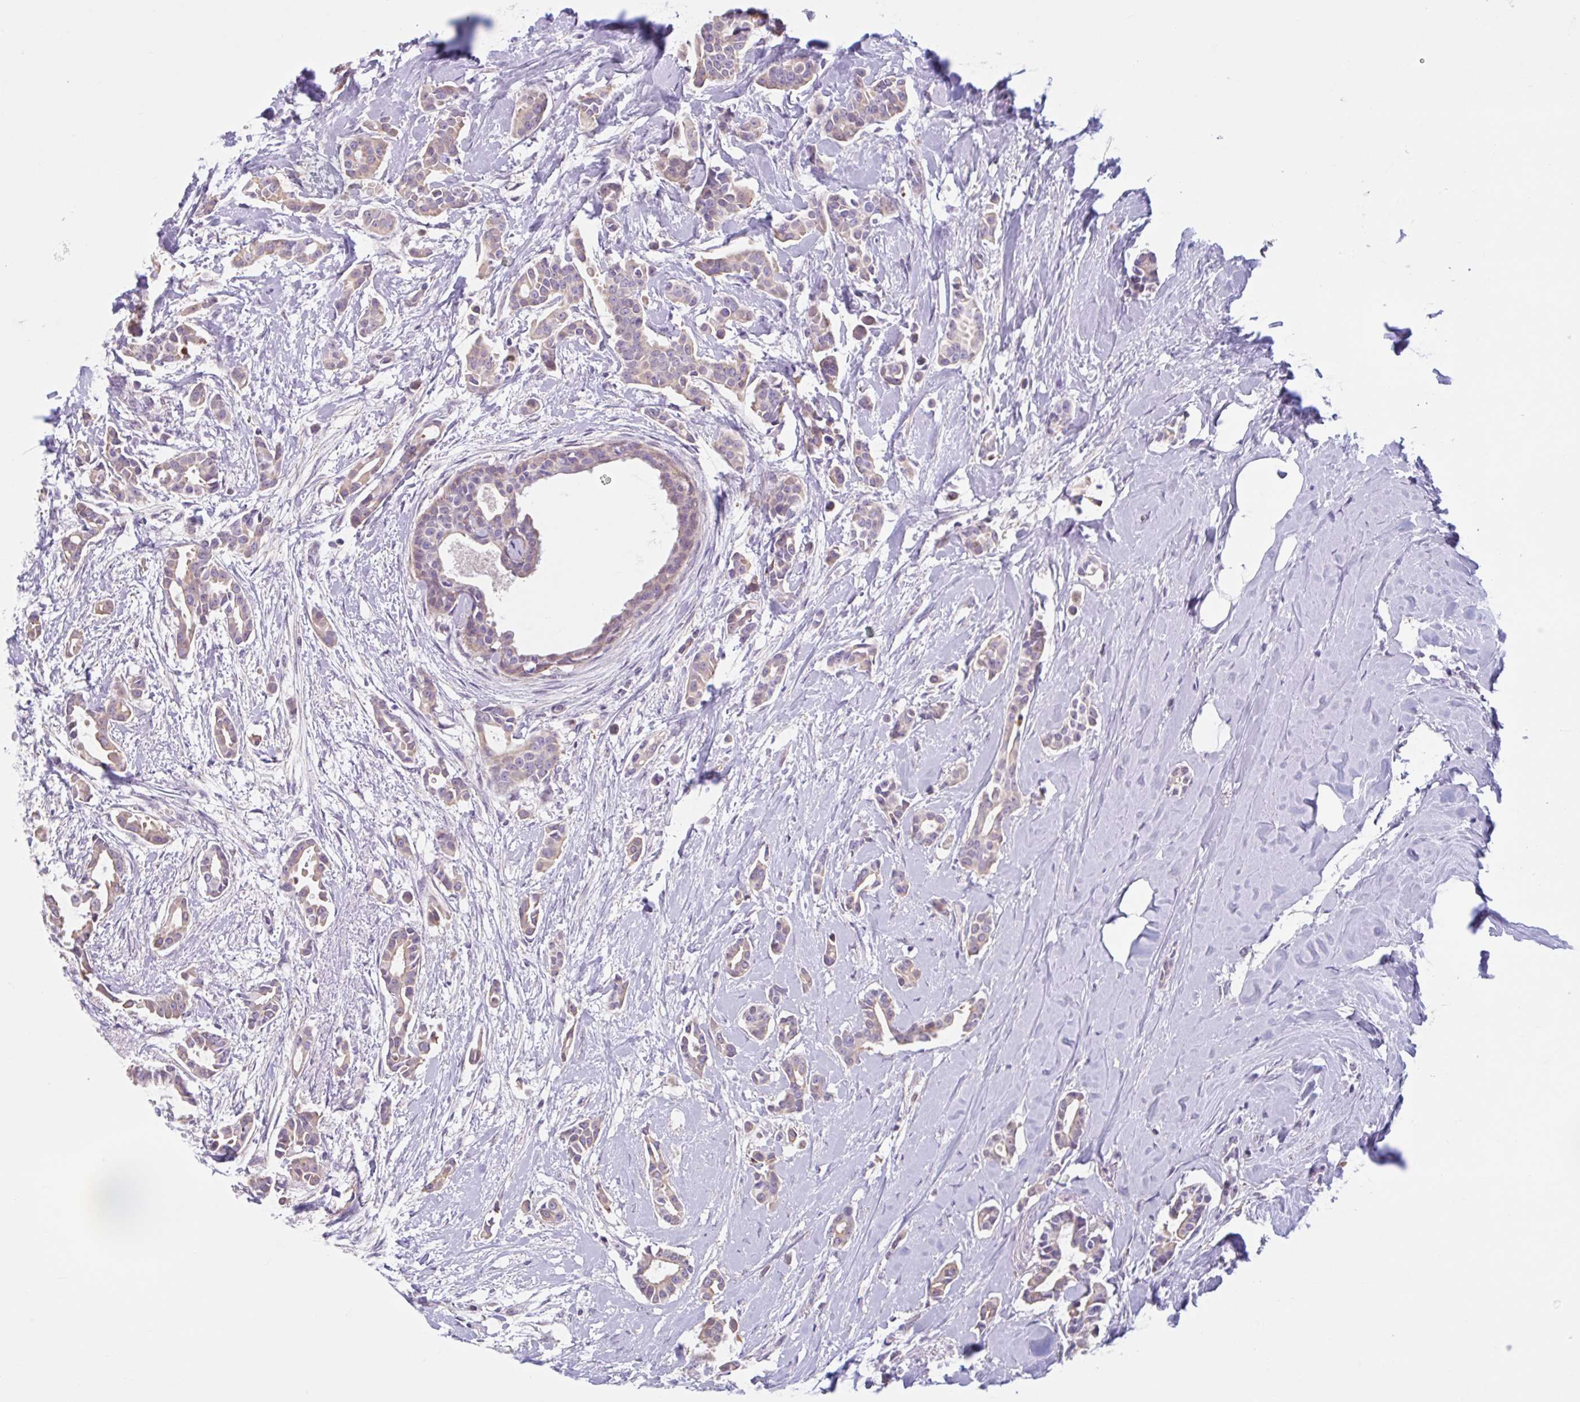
{"staining": {"intensity": "weak", "quantity": "25%-75%", "location": "cytoplasmic/membranous"}, "tissue": "breast cancer", "cell_type": "Tumor cells", "image_type": "cancer", "snomed": [{"axis": "morphology", "description": "Duct carcinoma"}, {"axis": "topography", "description": "Breast"}], "caption": "Human breast cancer stained with a brown dye displays weak cytoplasmic/membranous positive expression in approximately 25%-75% of tumor cells.", "gene": "CDH19", "patient": {"sex": "female", "age": 64}}